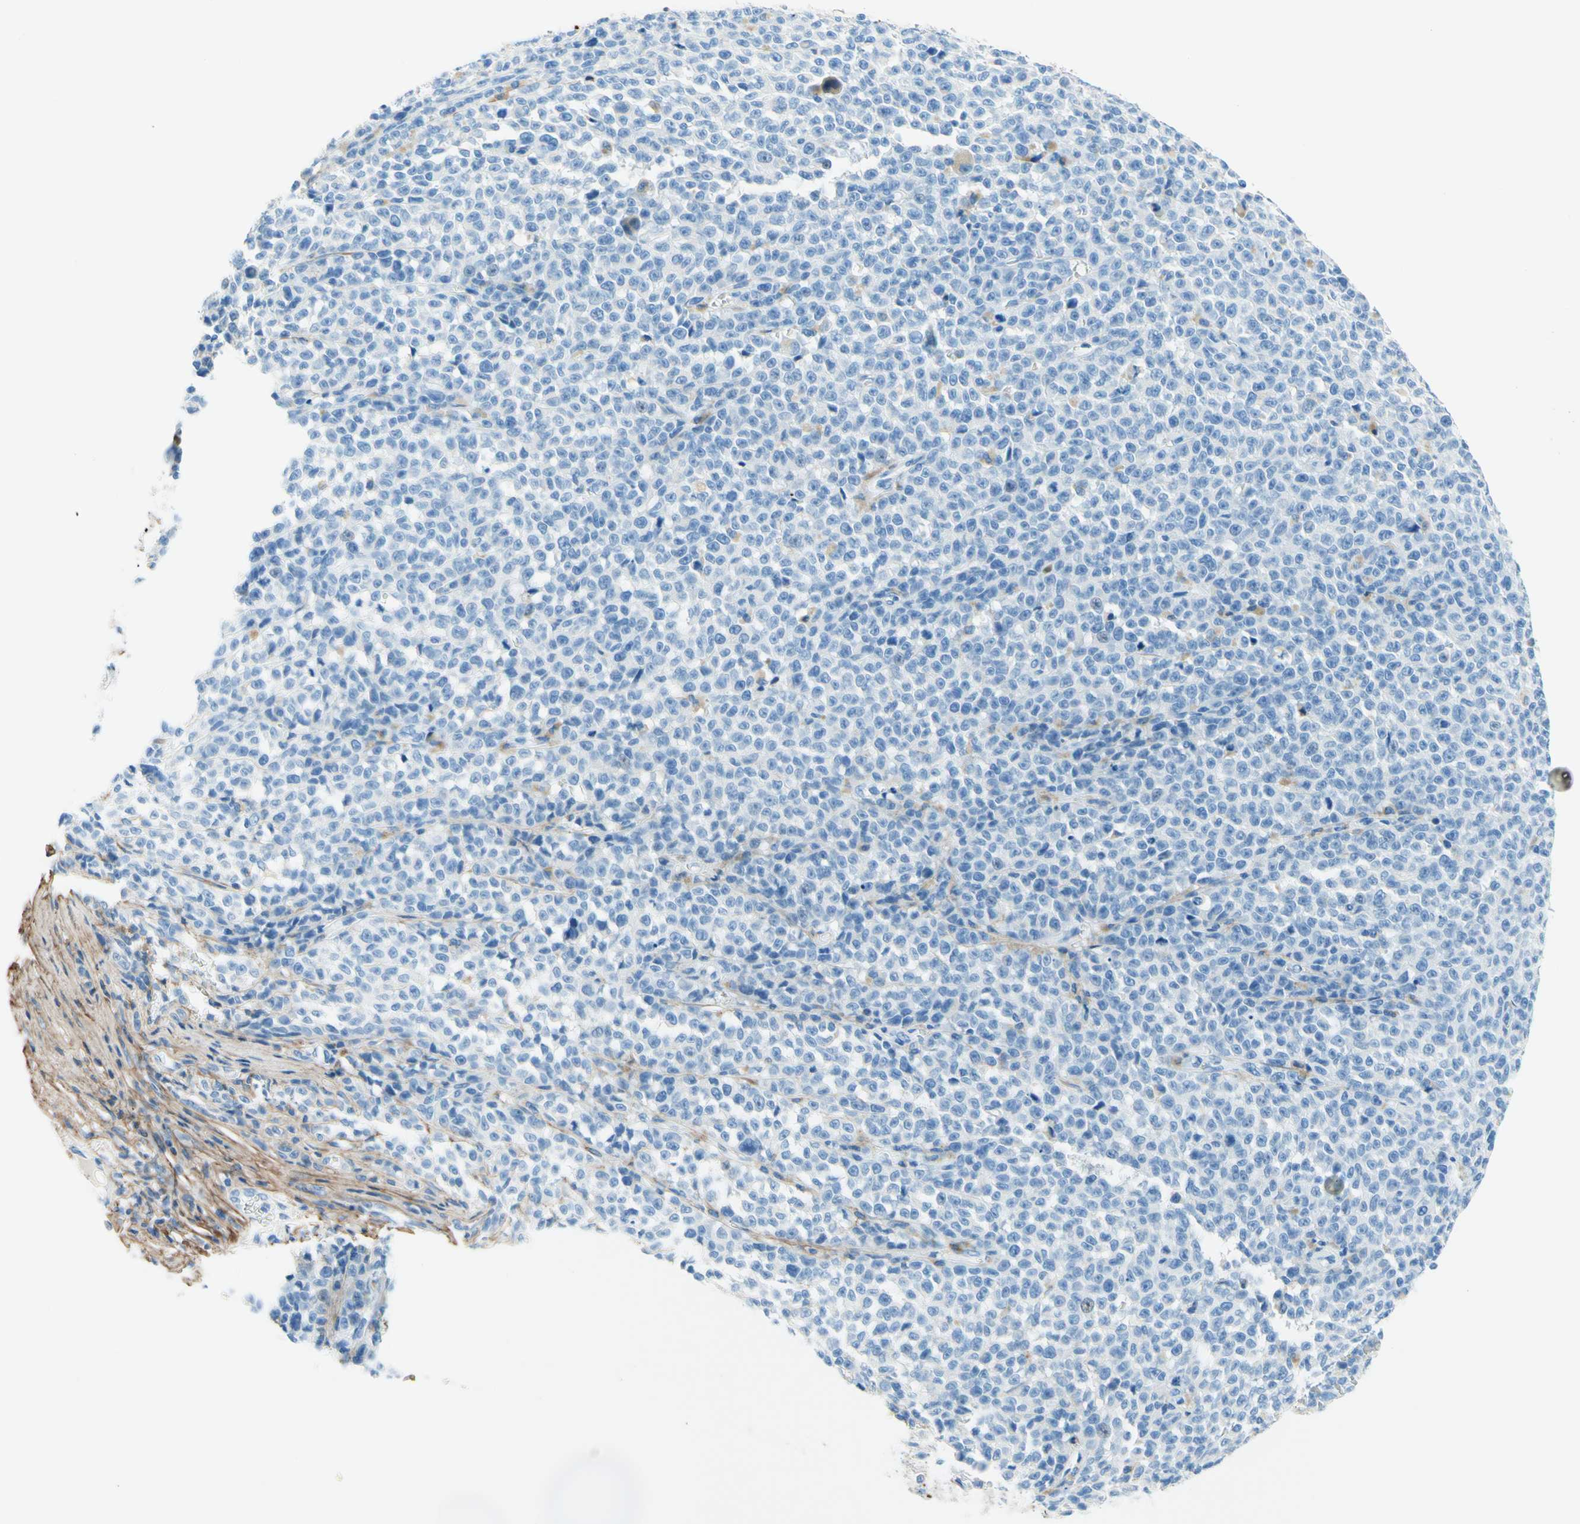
{"staining": {"intensity": "negative", "quantity": "none", "location": "none"}, "tissue": "melanoma", "cell_type": "Tumor cells", "image_type": "cancer", "snomed": [{"axis": "morphology", "description": "Malignant melanoma, NOS"}, {"axis": "topography", "description": "Skin"}], "caption": "A photomicrograph of malignant melanoma stained for a protein demonstrates no brown staining in tumor cells.", "gene": "MFAP5", "patient": {"sex": "female", "age": 82}}